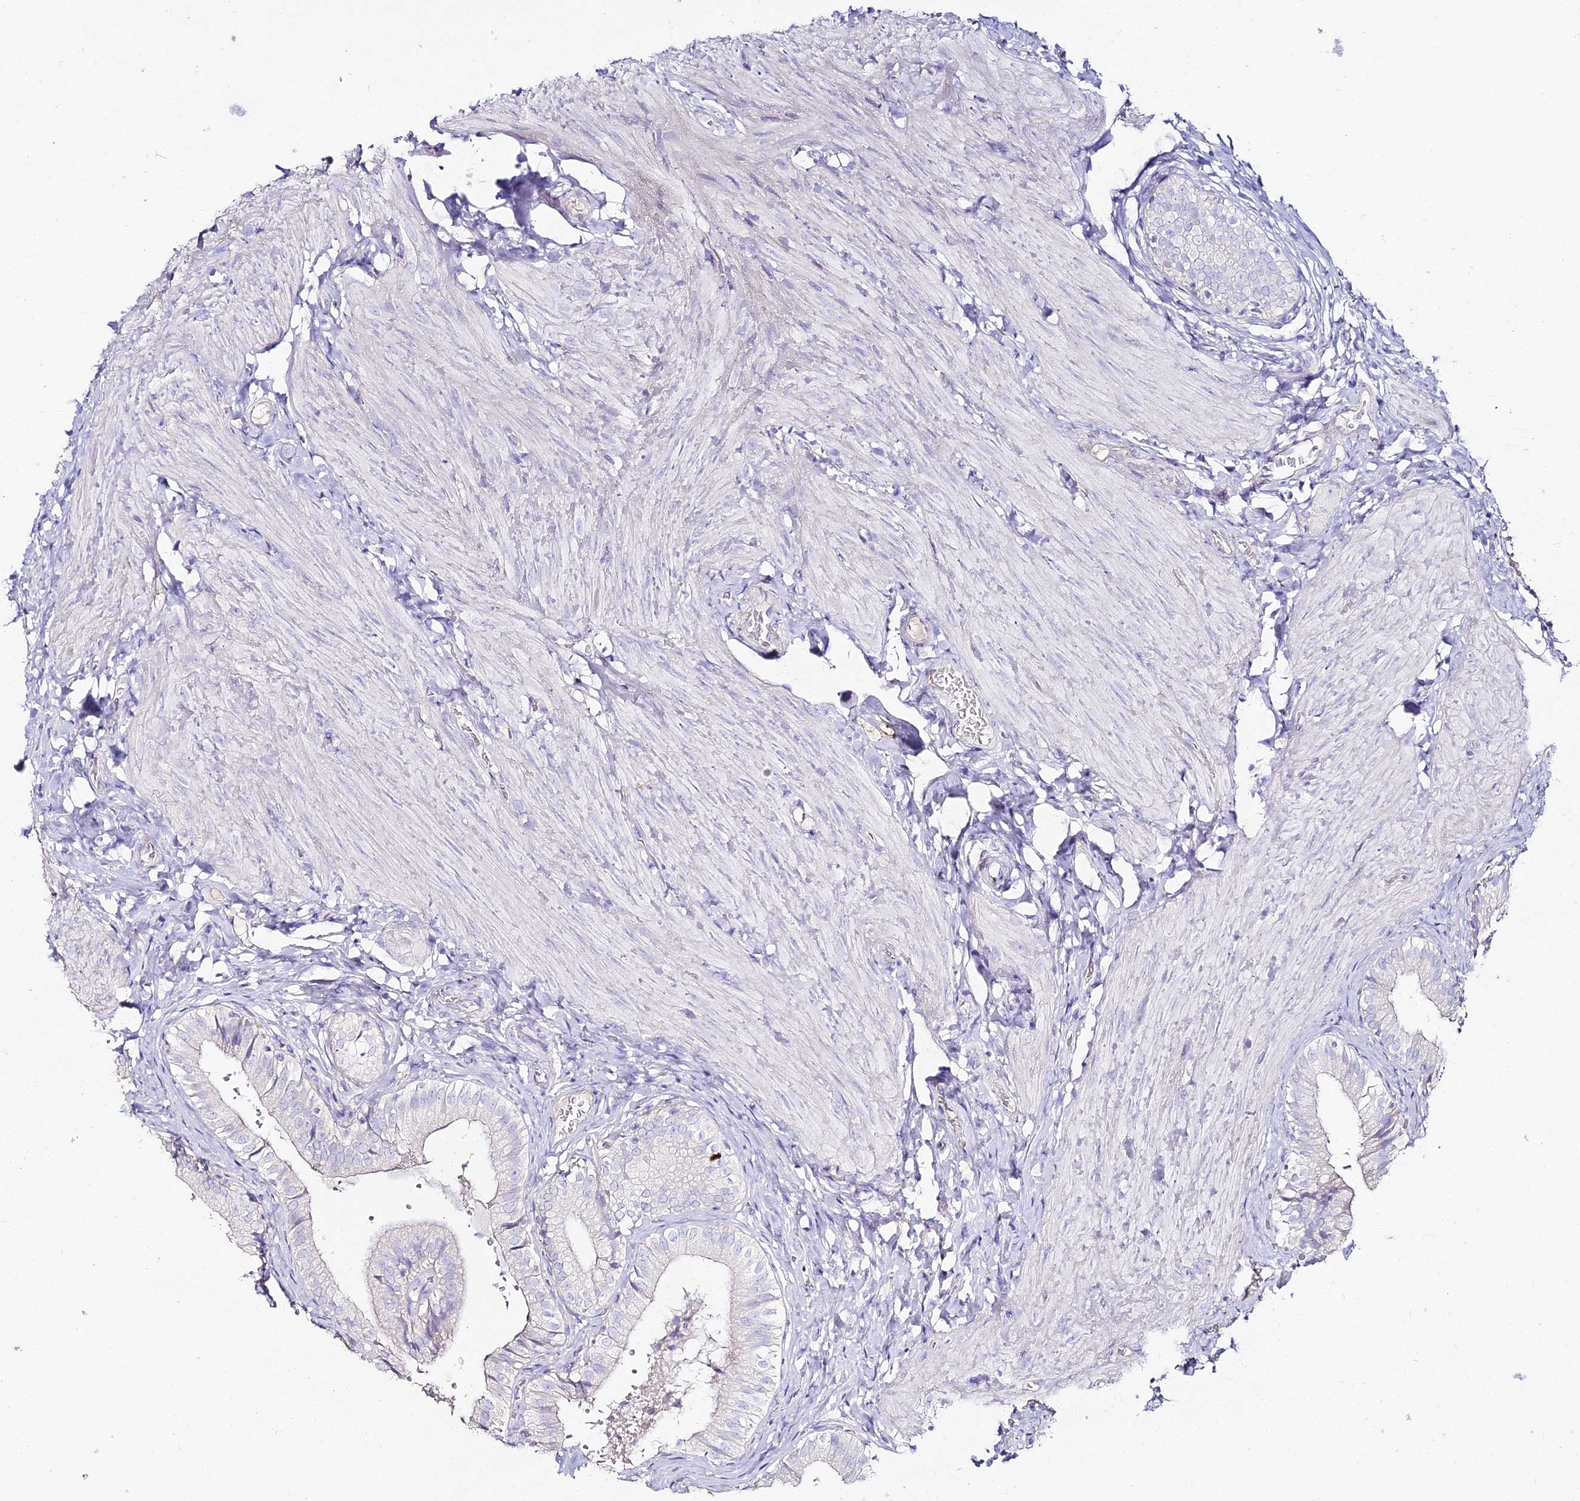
{"staining": {"intensity": "negative", "quantity": "none", "location": "none"}, "tissue": "gallbladder", "cell_type": "Glandular cells", "image_type": "normal", "snomed": [{"axis": "morphology", "description": "Normal tissue, NOS"}, {"axis": "topography", "description": "Gallbladder"}], "caption": "Immunohistochemical staining of normal gallbladder shows no significant staining in glandular cells.", "gene": "ALPG", "patient": {"sex": "female", "age": 47}}